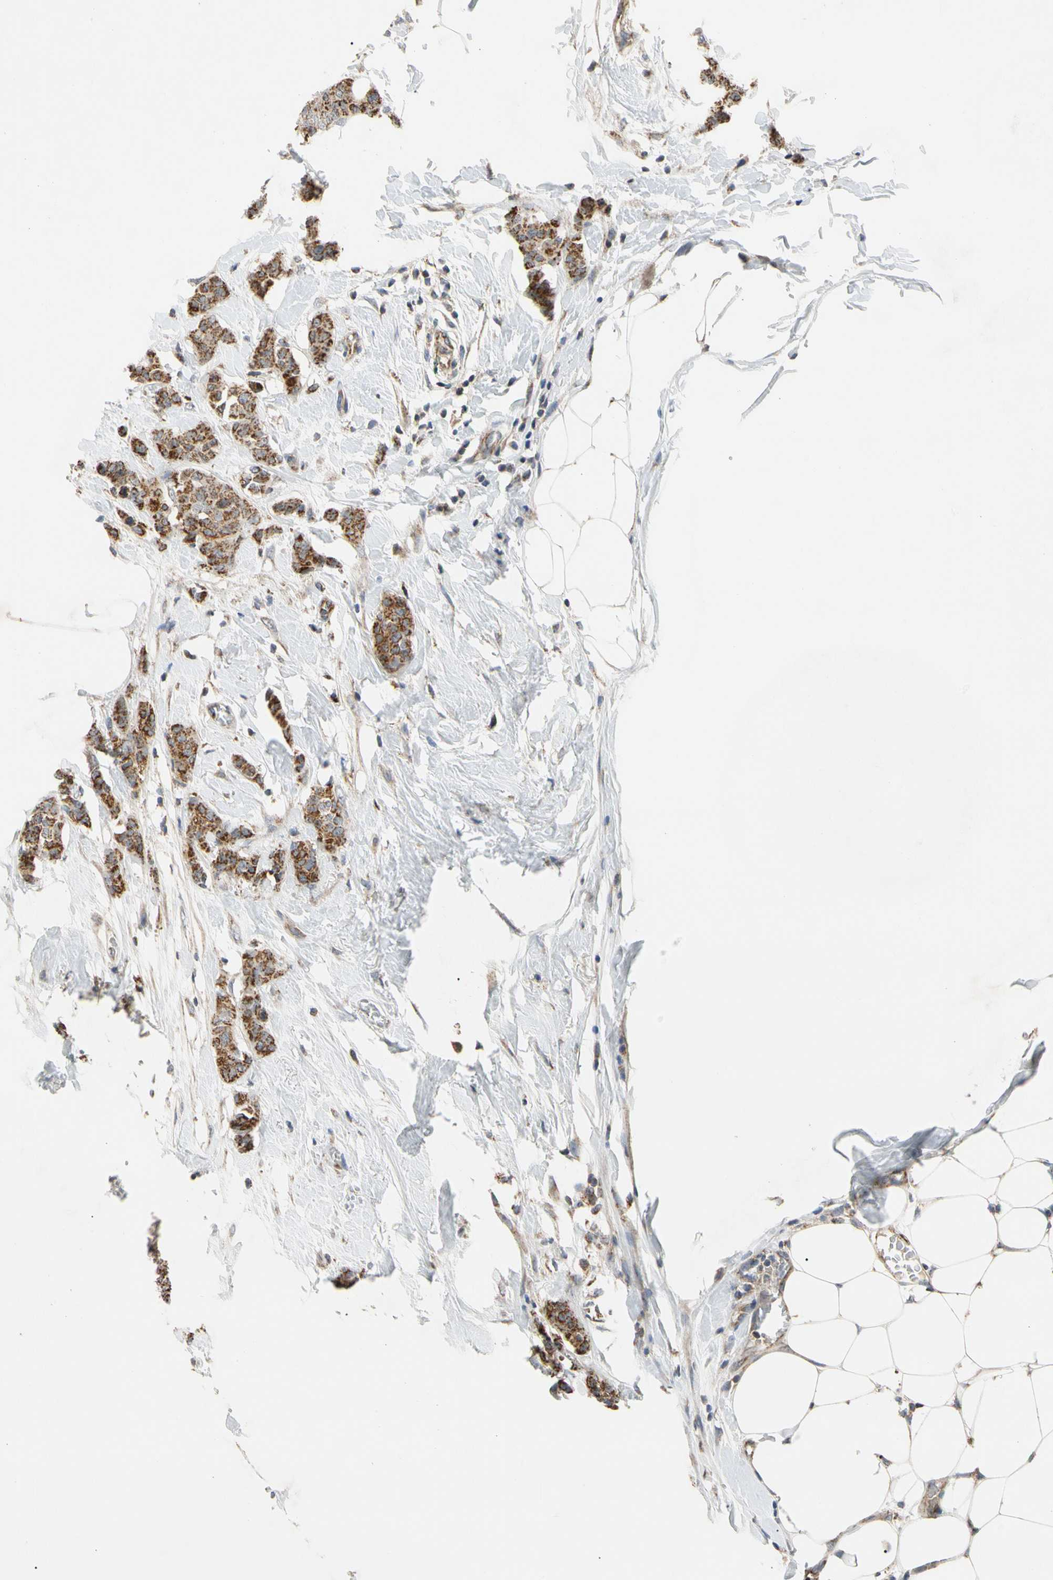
{"staining": {"intensity": "strong", "quantity": ">75%", "location": "cytoplasmic/membranous"}, "tissue": "breast cancer", "cell_type": "Tumor cells", "image_type": "cancer", "snomed": [{"axis": "morphology", "description": "Normal tissue, NOS"}, {"axis": "morphology", "description": "Duct carcinoma"}, {"axis": "topography", "description": "Breast"}], "caption": "A high amount of strong cytoplasmic/membranous staining is present in approximately >75% of tumor cells in breast cancer (invasive ductal carcinoma) tissue.", "gene": "GPD2", "patient": {"sex": "female", "age": 40}}